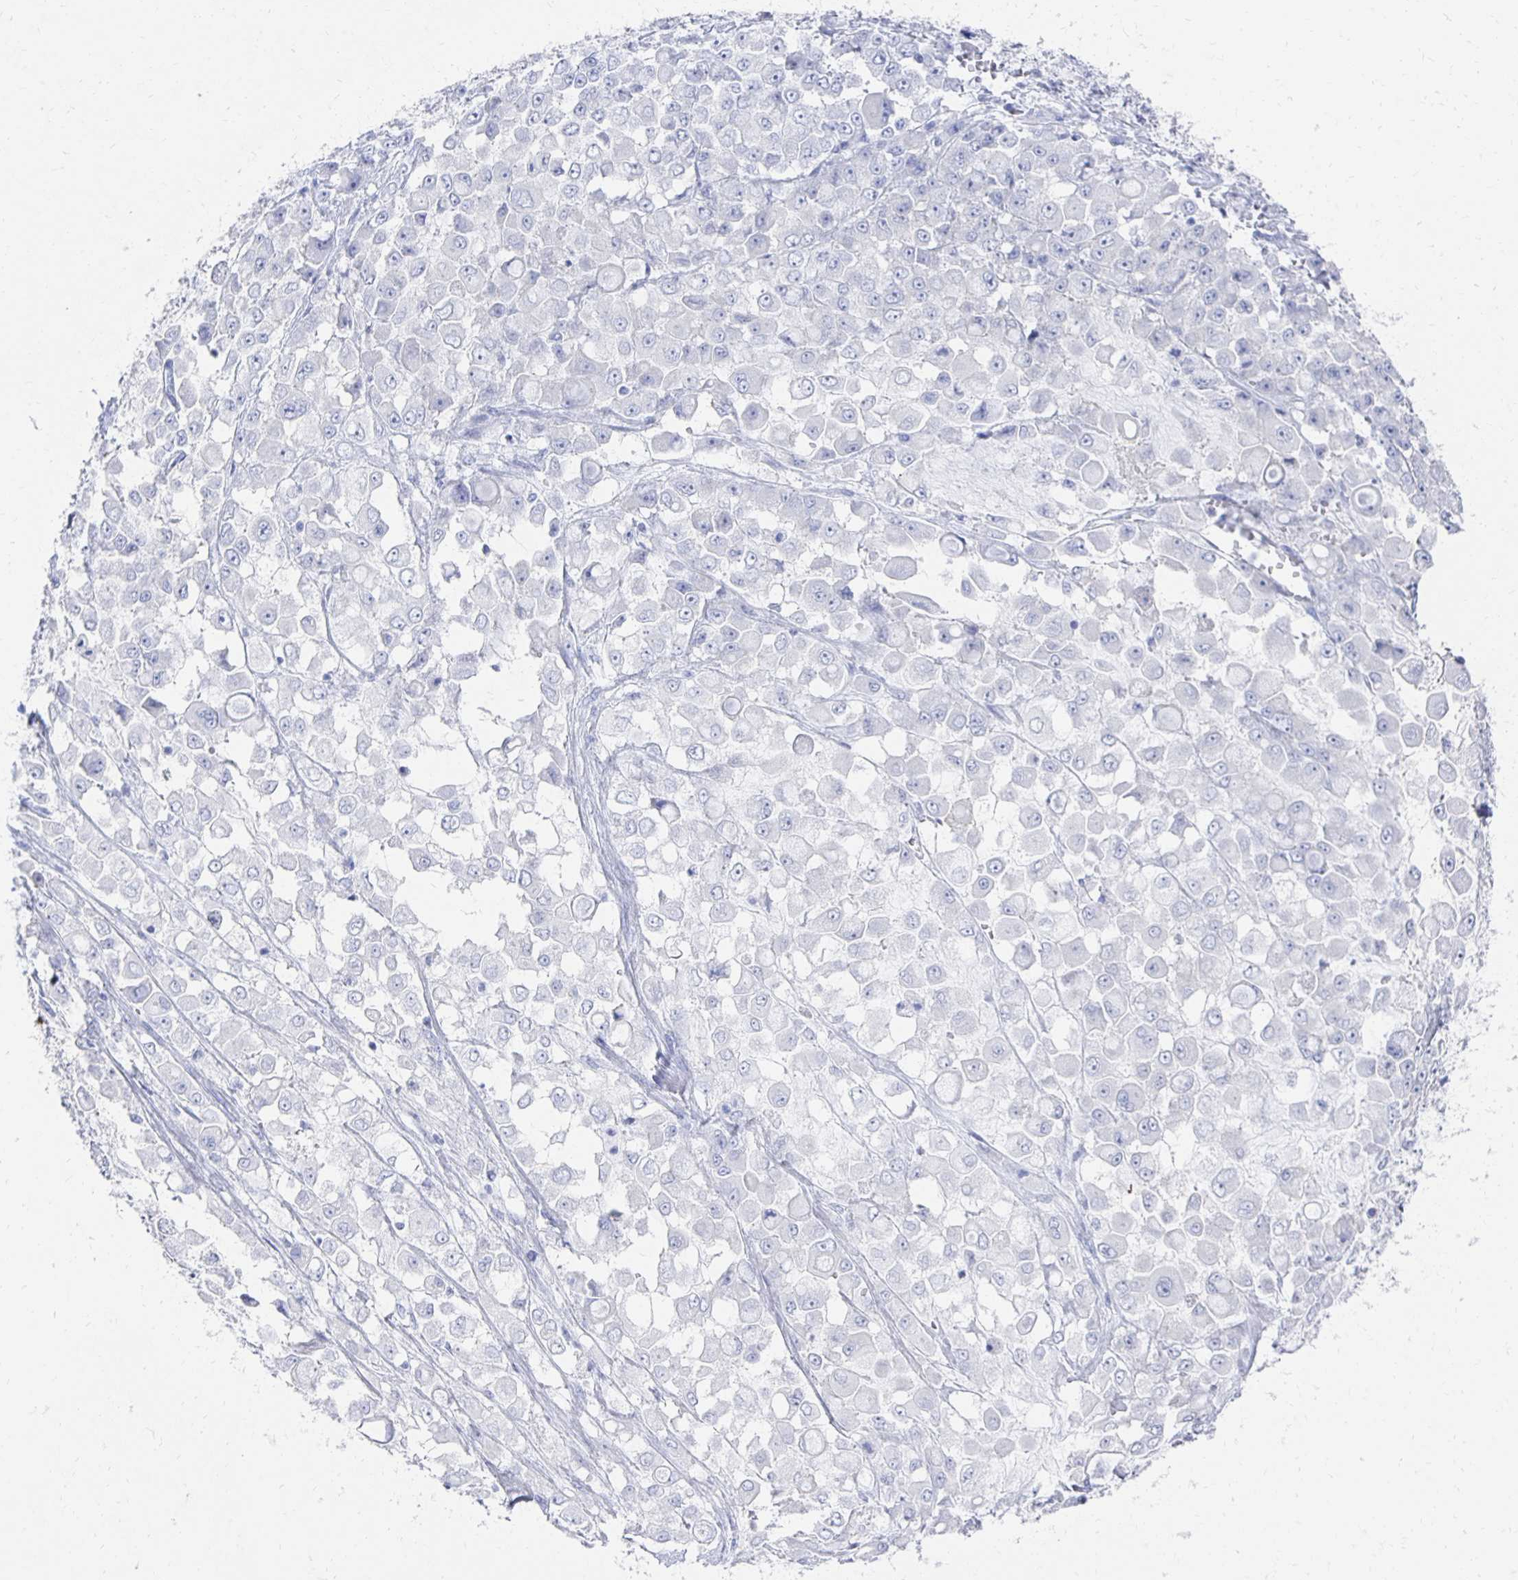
{"staining": {"intensity": "negative", "quantity": "none", "location": "none"}, "tissue": "stomach cancer", "cell_type": "Tumor cells", "image_type": "cancer", "snomed": [{"axis": "morphology", "description": "Adenocarcinoma, NOS"}, {"axis": "topography", "description": "Stomach"}], "caption": "Immunohistochemistry of human stomach cancer (adenocarcinoma) displays no positivity in tumor cells.", "gene": "PRDM7", "patient": {"sex": "female", "age": 76}}